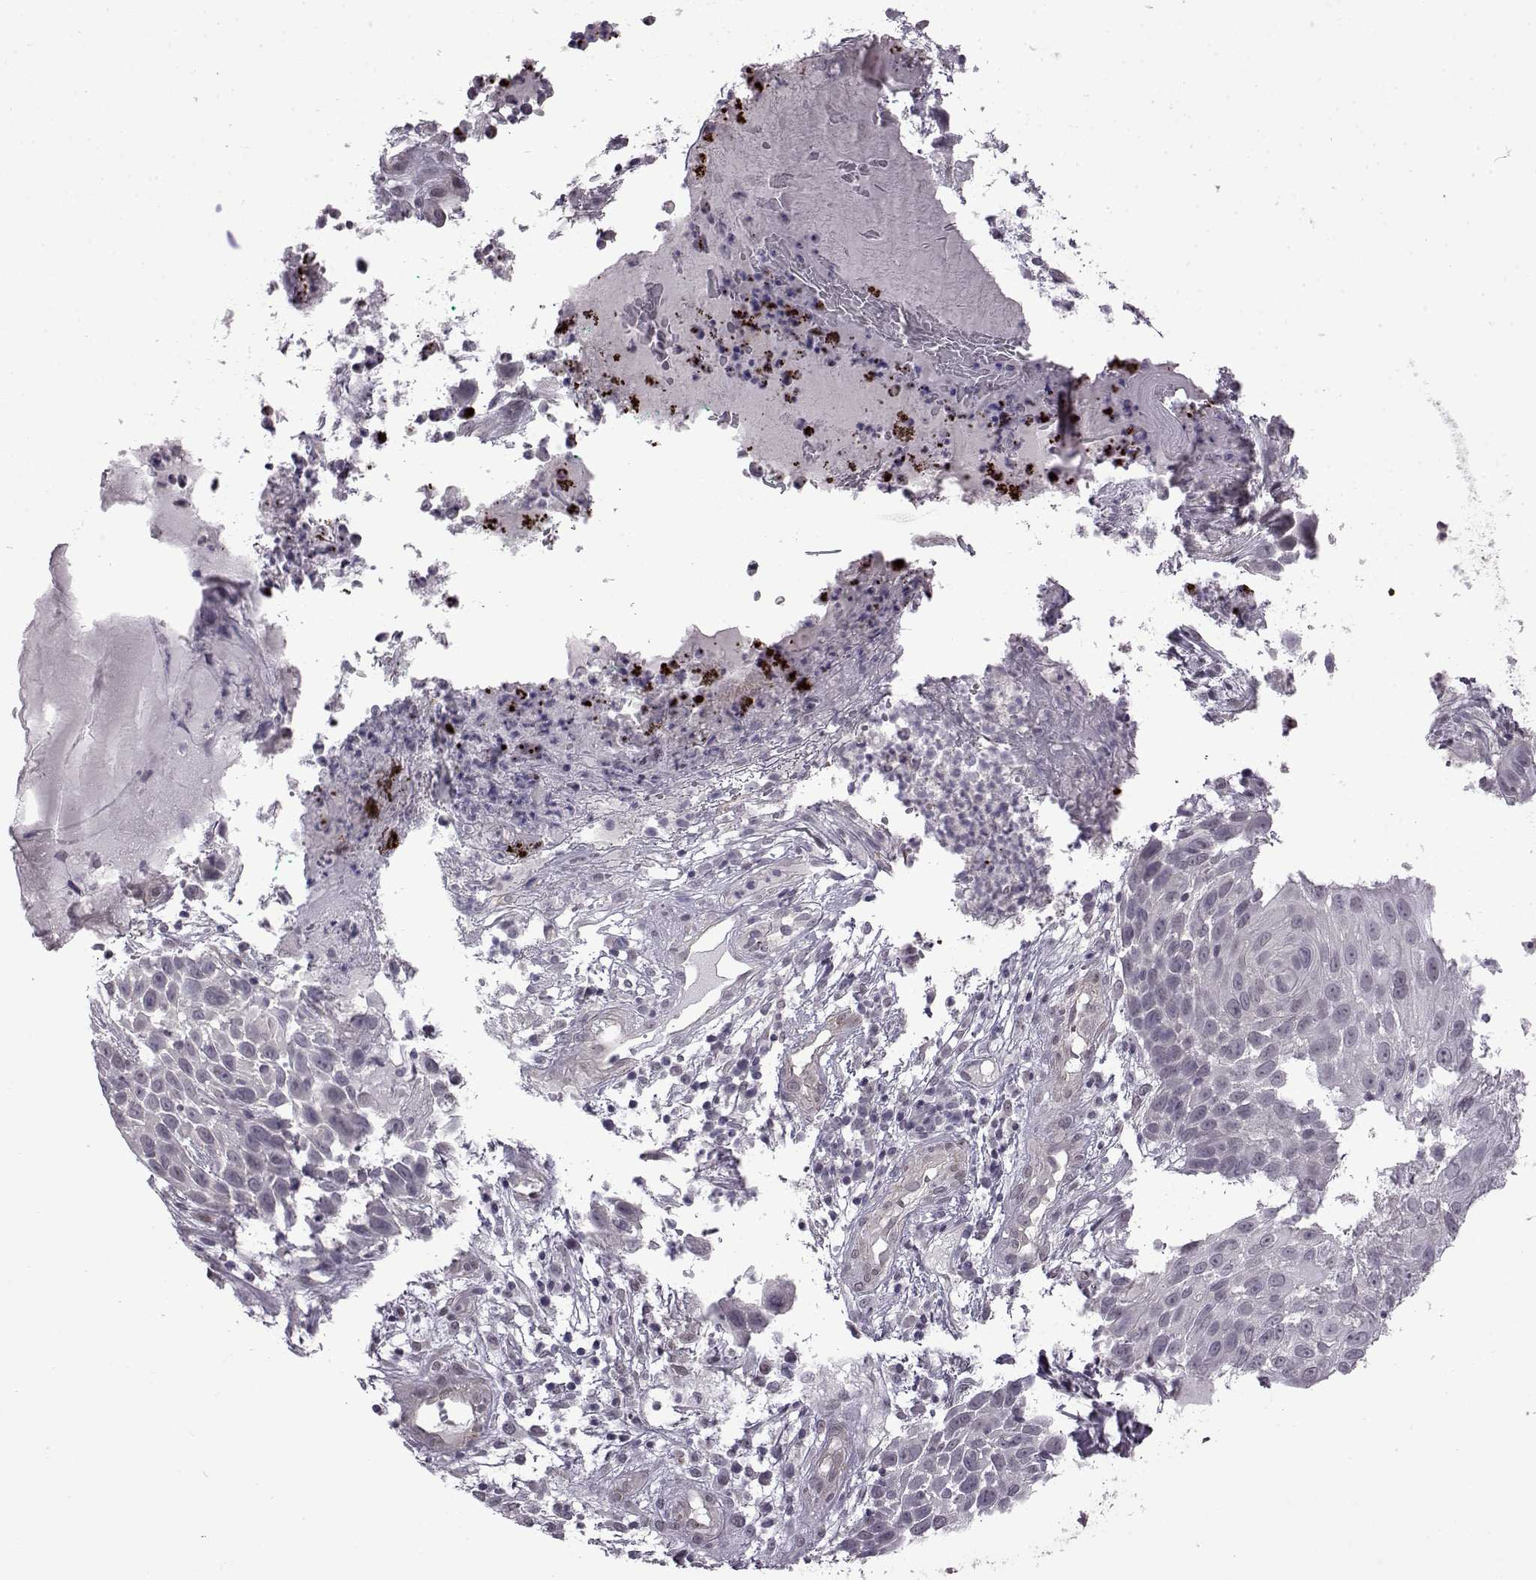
{"staining": {"intensity": "negative", "quantity": "none", "location": "none"}, "tissue": "skin cancer", "cell_type": "Tumor cells", "image_type": "cancer", "snomed": [{"axis": "morphology", "description": "Squamous cell carcinoma, NOS"}, {"axis": "topography", "description": "Skin"}], "caption": "This is a micrograph of IHC staining of skin squamous cell carcinoma, which shows no positivity in tumor cells. Brightfield microscopy of immunohistochemistry stained with DAB (brown) and hematoxylin (blue), captured at high magnification.", "gene": "SYNPO2", "patient": {"sex": "male", "age": 92}}